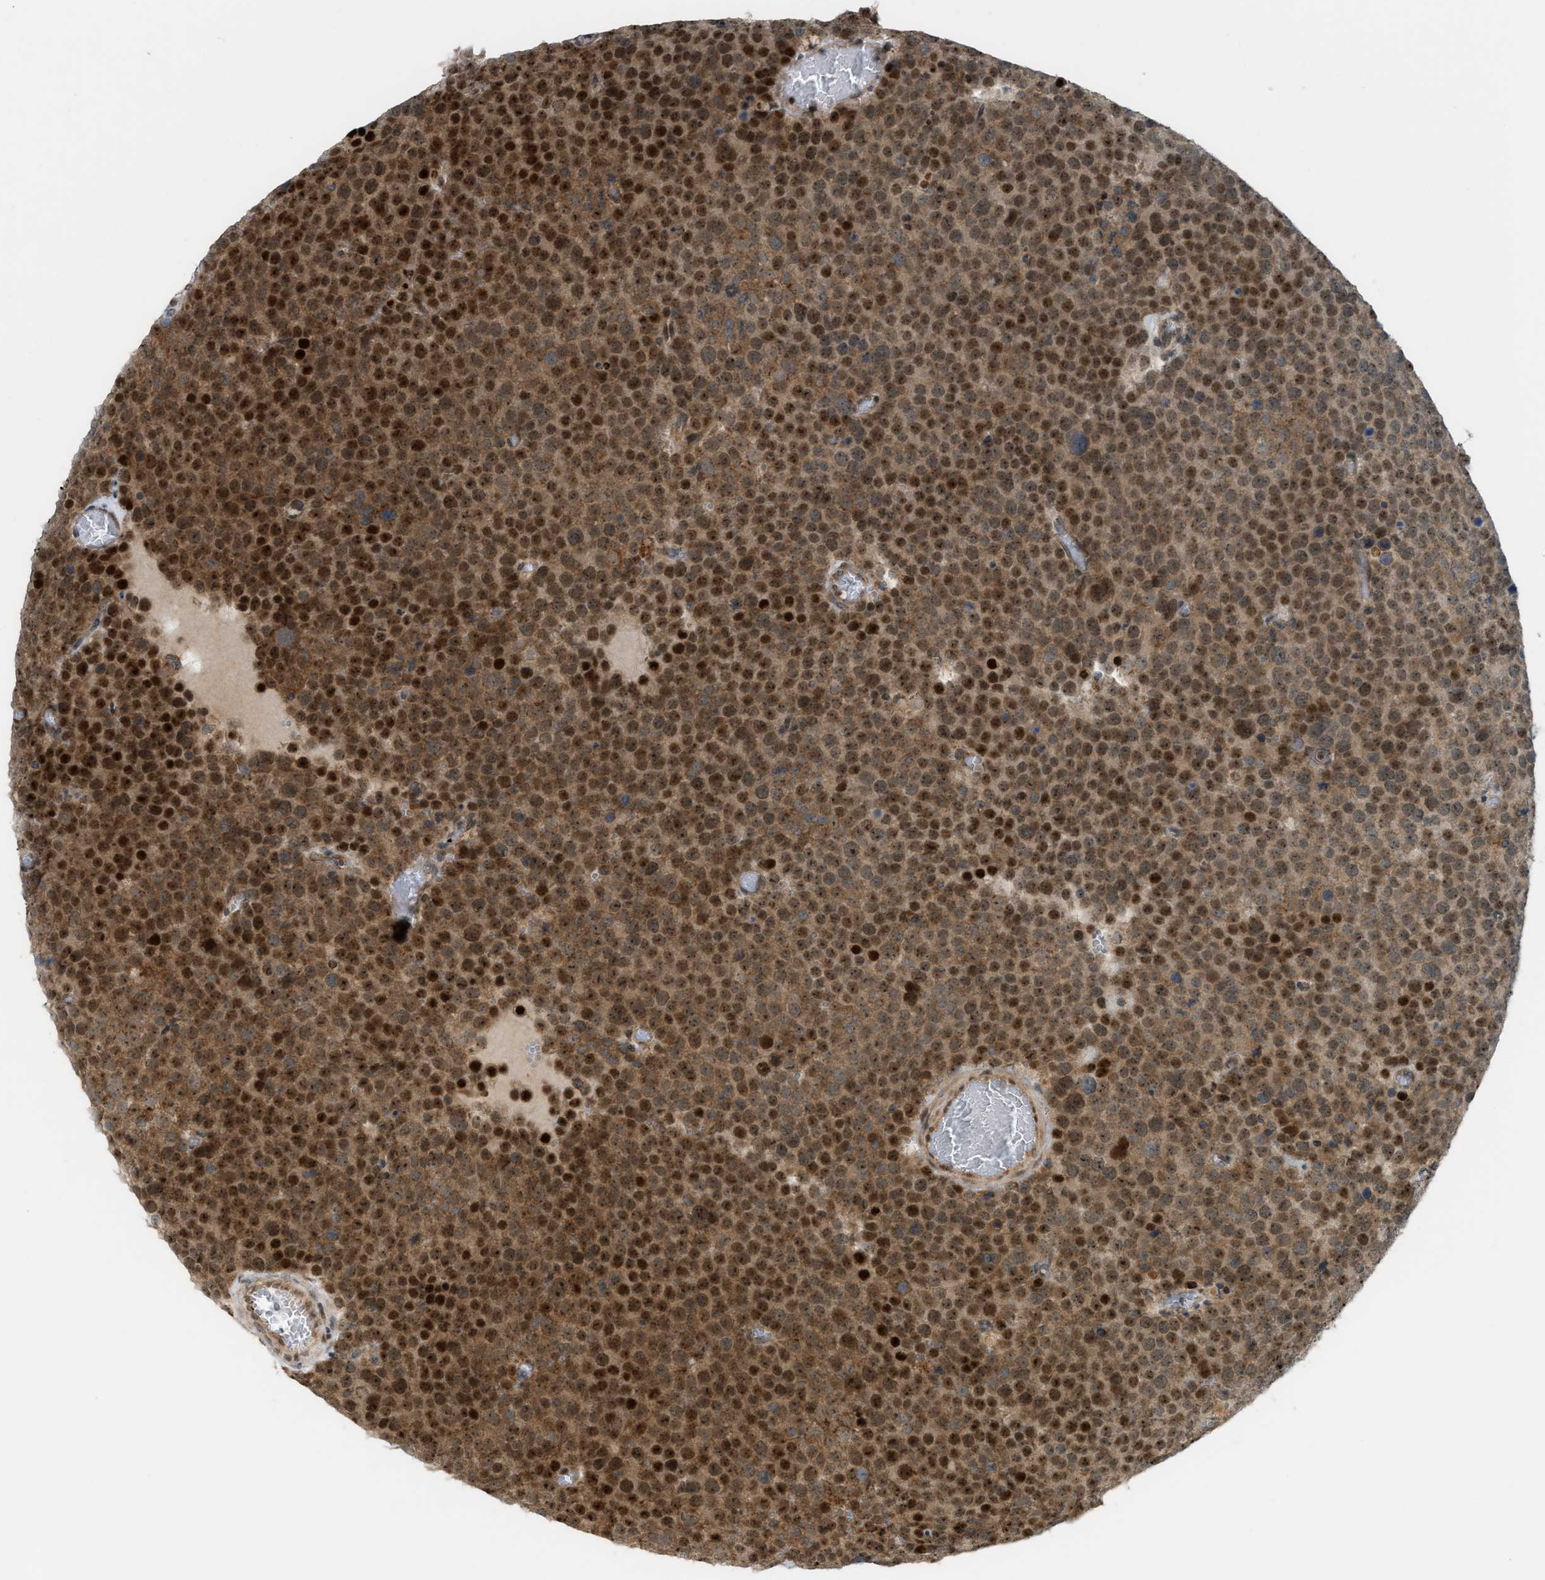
{"staining": {"intensity": "strong", "quantity": ">75%", "location": "cytoplasmic/membranous,nuclear"}, "tissue": "testis cancer", "cell_type": "Tumor cells", "image_type": "cancer", "snomed": [{"axis": "morphology", "description": "Normal tissue, NOS"}, {"axis": "morphology", "description": "Seminoma, NOS"}, {"axis": "topography", "description": "Testis"}], "caption": "Human testis cancer (seminoma) stained for a protein (brown) exhibits strong cytoplasmic/membranous and nuclear positive staining in about >75% of tumor cells.", "gene": "CCDC186", "patient": {"sex": "male", "age": 71}}